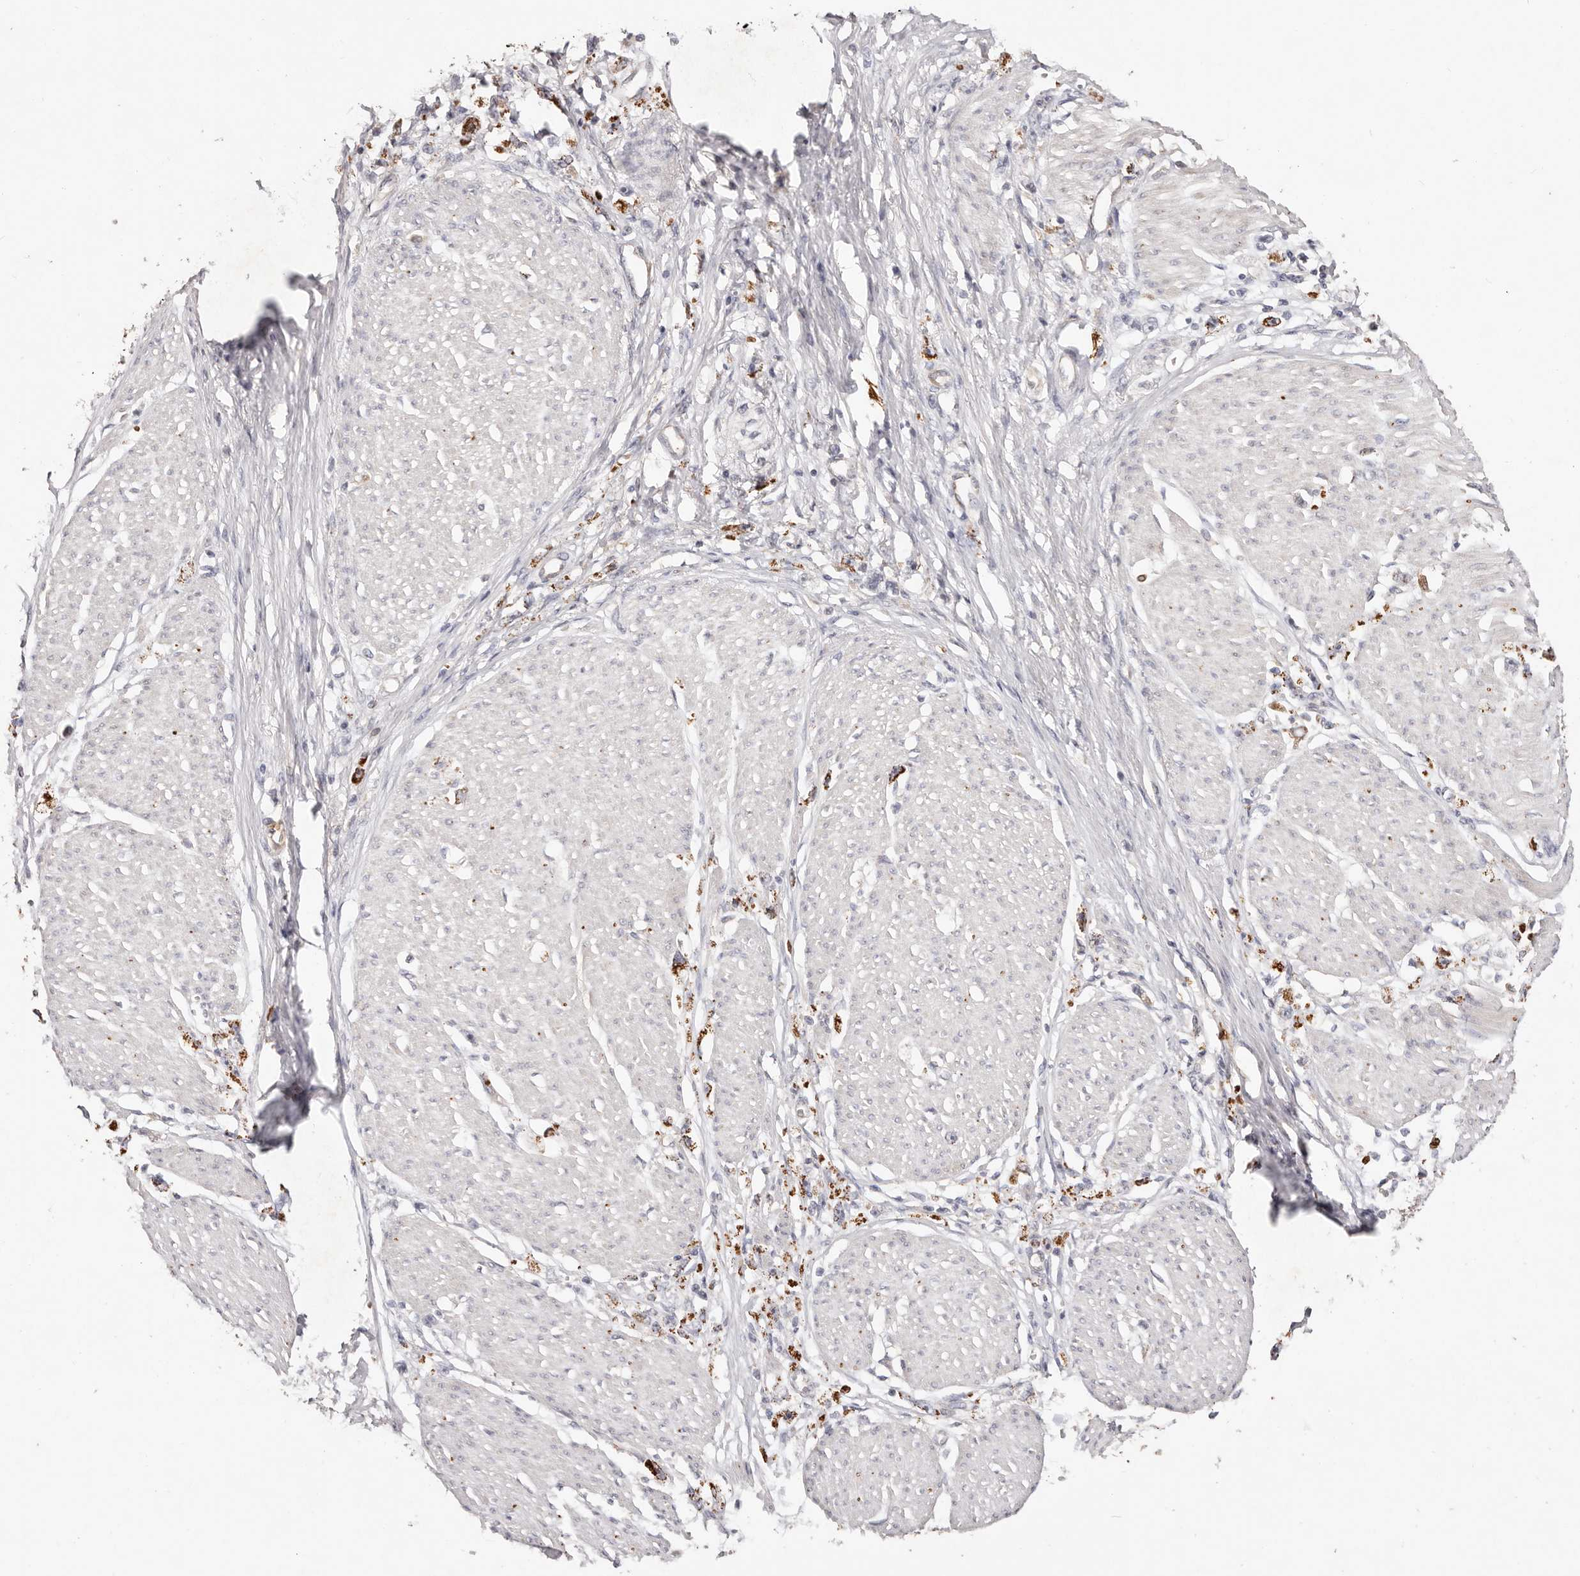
{"staining": {"intensity": "moderate", "quantity": ">75%", "location": "cytoplasmic/membranous"}, "tissue": "stomach cancer", "cell_type": "Tumor cells", "image_type": "cancer", "snomed": [{"axis": "morphology", "description": "Adenocarcinoma, NOS"}, {"axis": "topography", "description": "Stomach"}], "caption": "Immunohistochemistry of human adenocarcinoma (stomach) shows medium levels of moderate cytoplasmic/membranous positivity in about >75% of tumor cells.", "gene": "THBS3", "patient": {"sex": "female", "age": 59}}